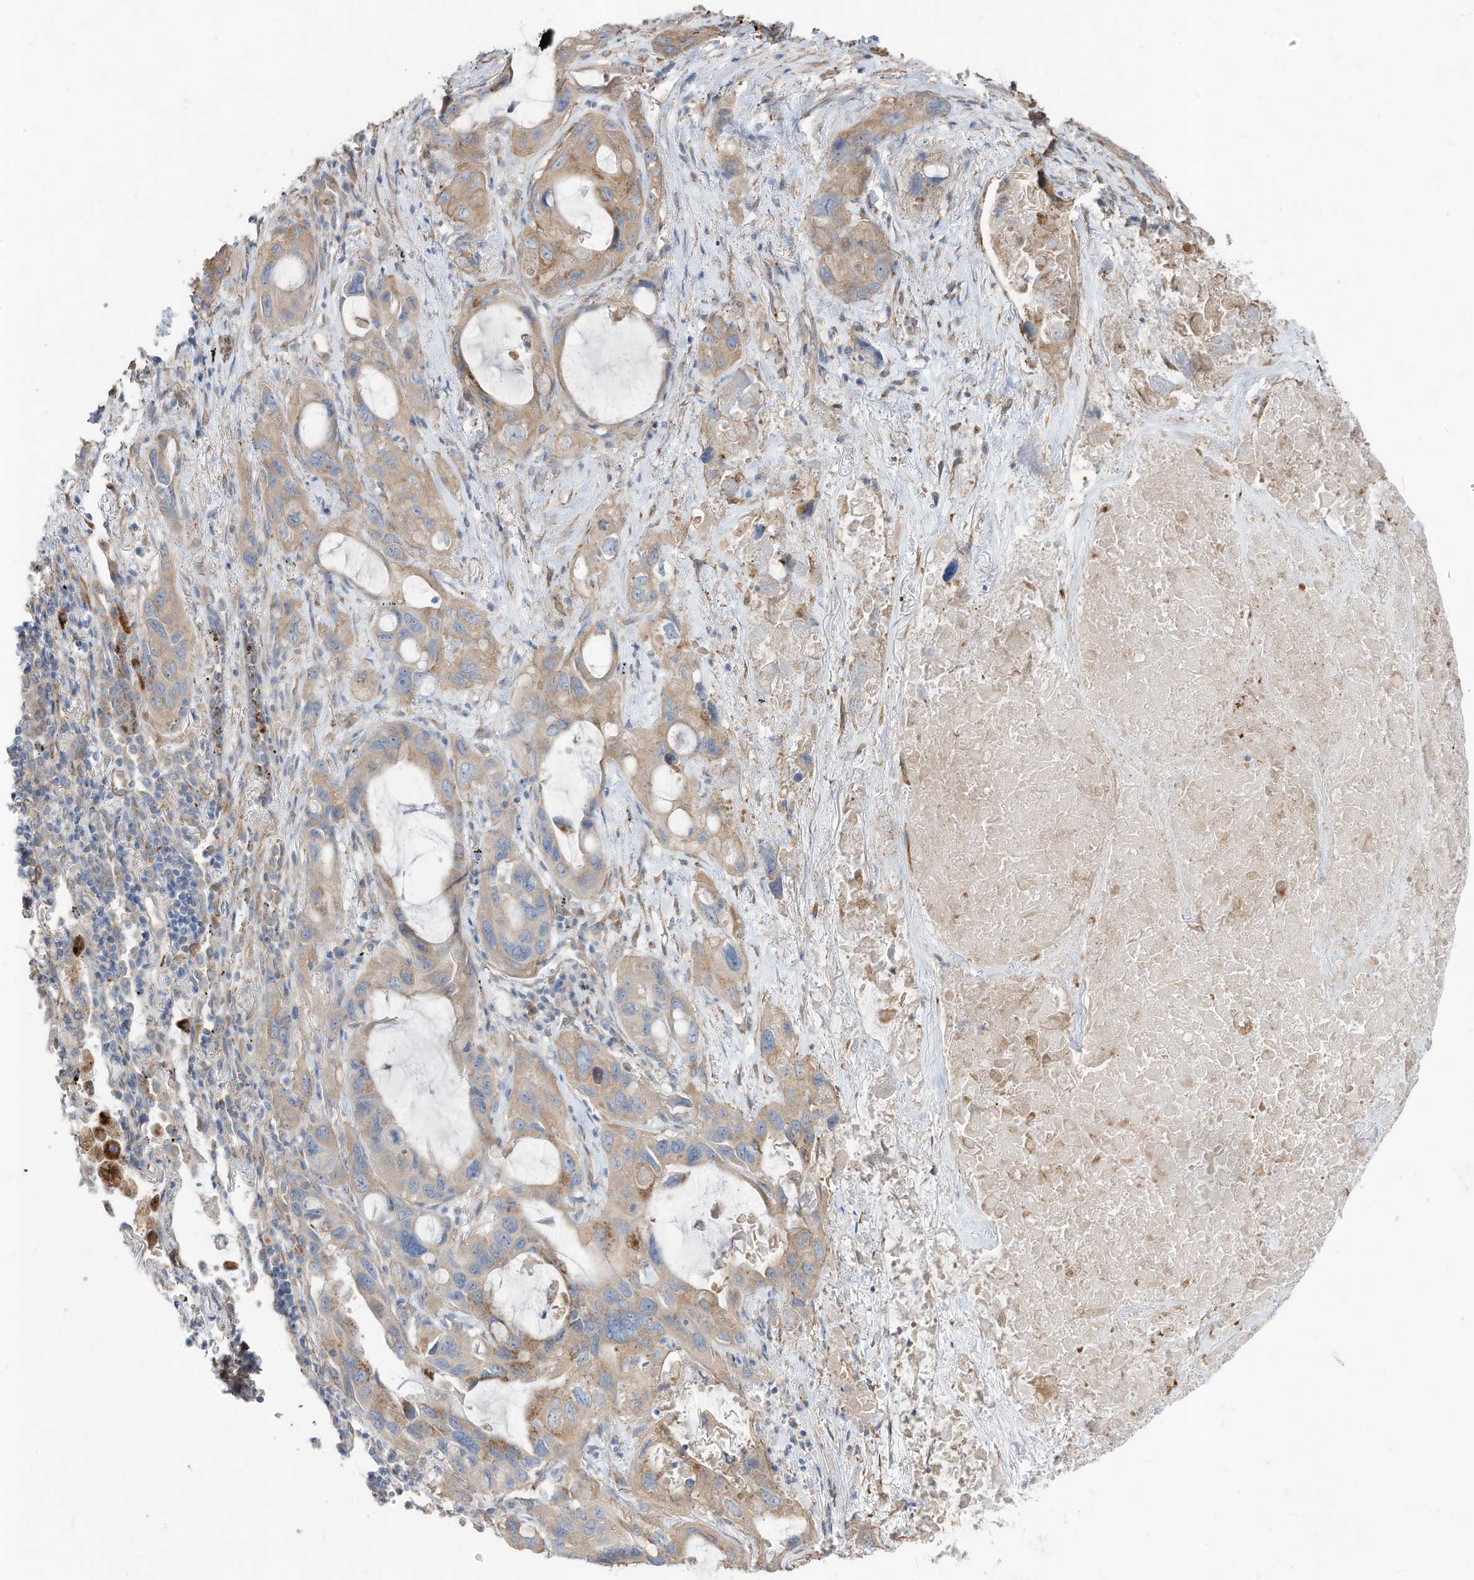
{"staining": {"intensity": "moderate", "quantity": ">75%", "location": "cytoplasmic/membranous"}, "tissue": "lung cancer", "cell_type": "Tumor cells", "image_type": "cancer", "snomed": [{"axis": "morphology", "description": "Squamous cell carcinoma, NOS"}, {"axis": "topography", "description": "Lung"}], "caption": "IHC (DAB) staining of lung cancer (squamous cell carcinoma) exhibits moderate cytoplasmic/membranous protein expression in about >75% of tumor cells.", "gene": "SLC17A7", "patient": {"sex": "female", "age": 73}}